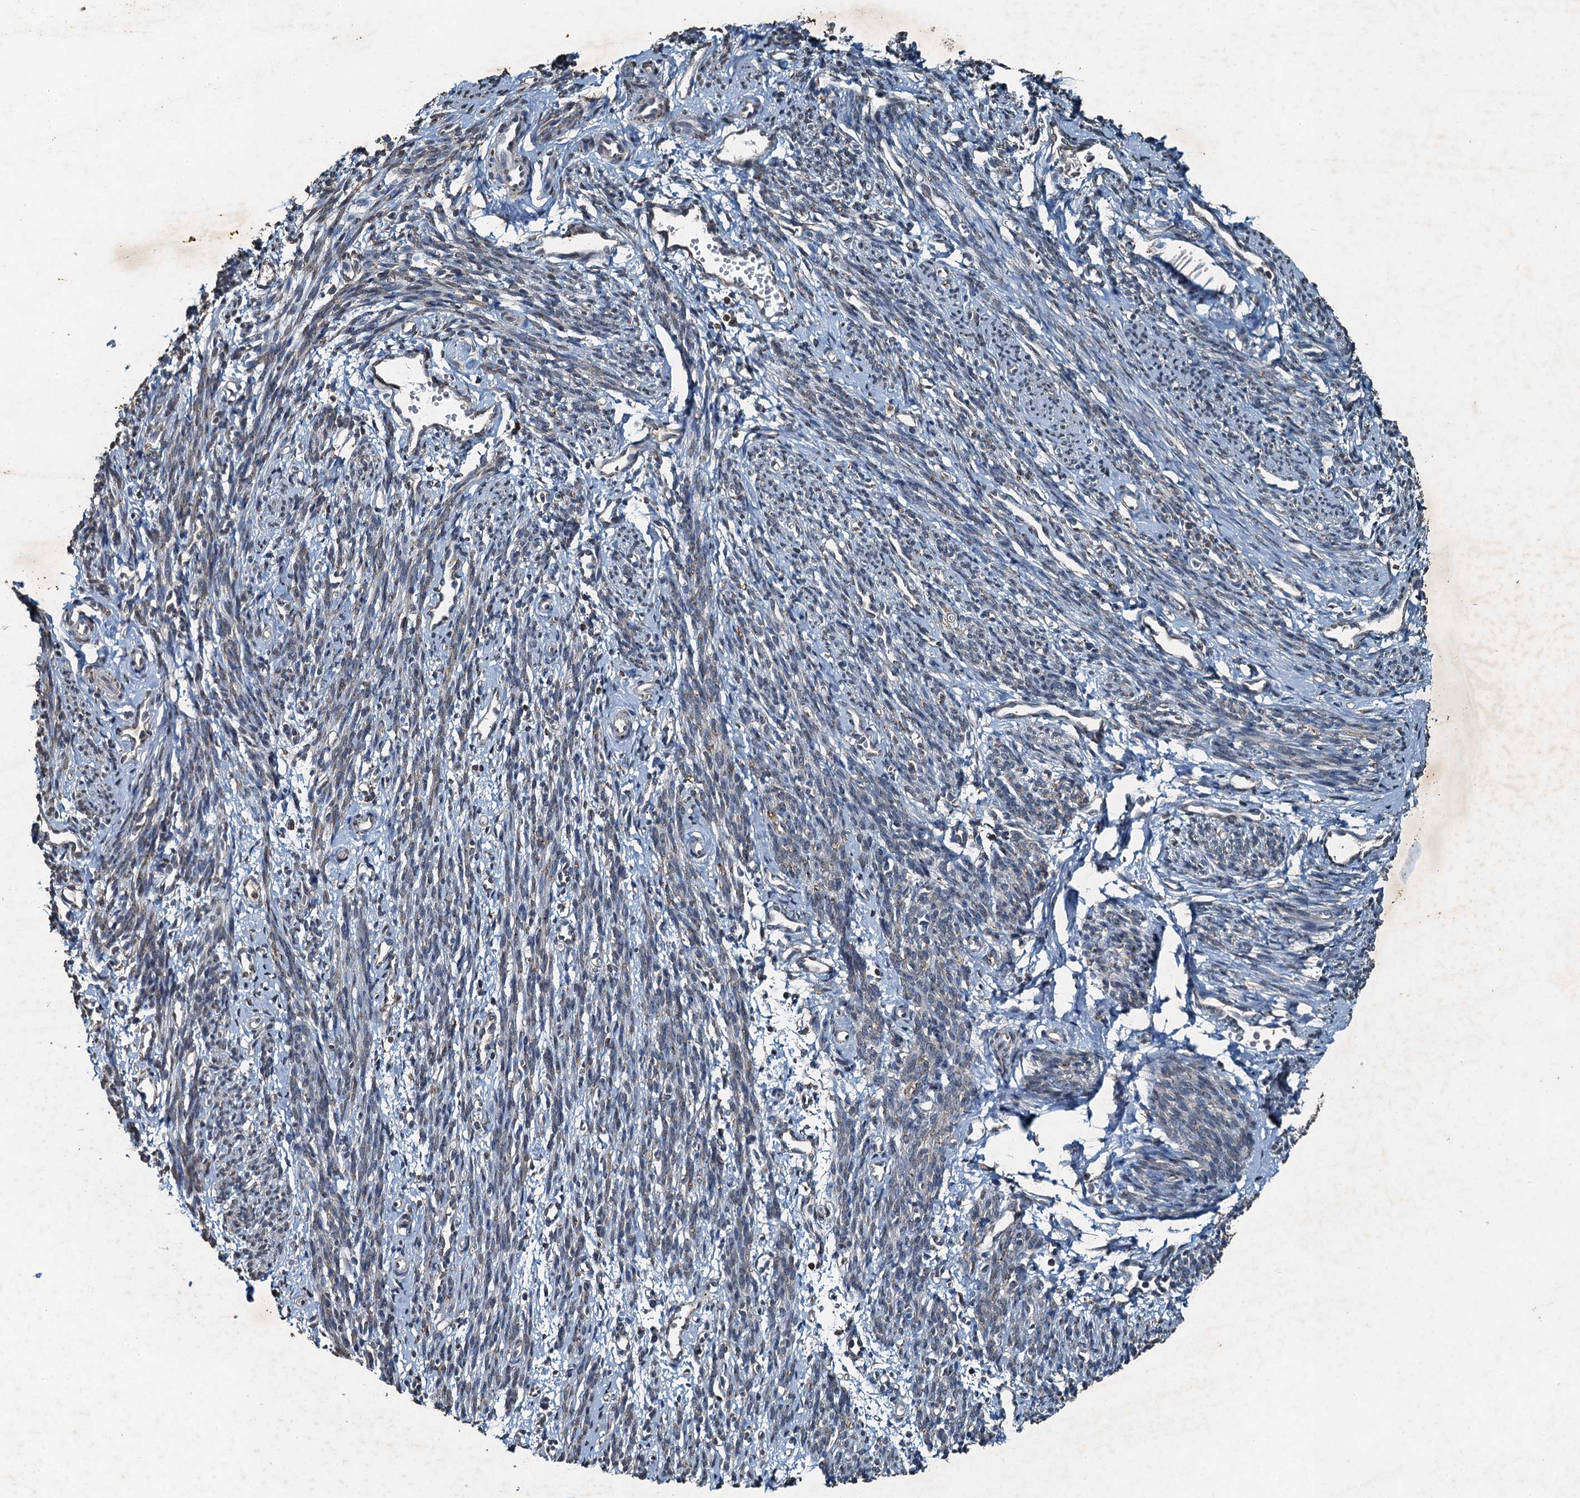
{"staining": {"intensity": "weak", "quantity": "25%-75%", "location": "cytoplasmic/membranous"}, "tissue": "smooth muscle", "cell_type": "Smooth muscle cells", "image_type": "normal", "snomed": [{"axis": "morphology", "description": "Normal tissue, NOS"}, {"axis": "topography", "description": "Smooth muscle"}, {"axis": "topography", "description": "Uterus"}], "caption": "Smooth muscle stained for a protein (brown) exhibits weak cytoplasmic/membranous positive positivity in approximately 25%-75% of smooth muscle cells.", "gene": "TCTN1", "patient": {"sex": "female", "age": 59}}